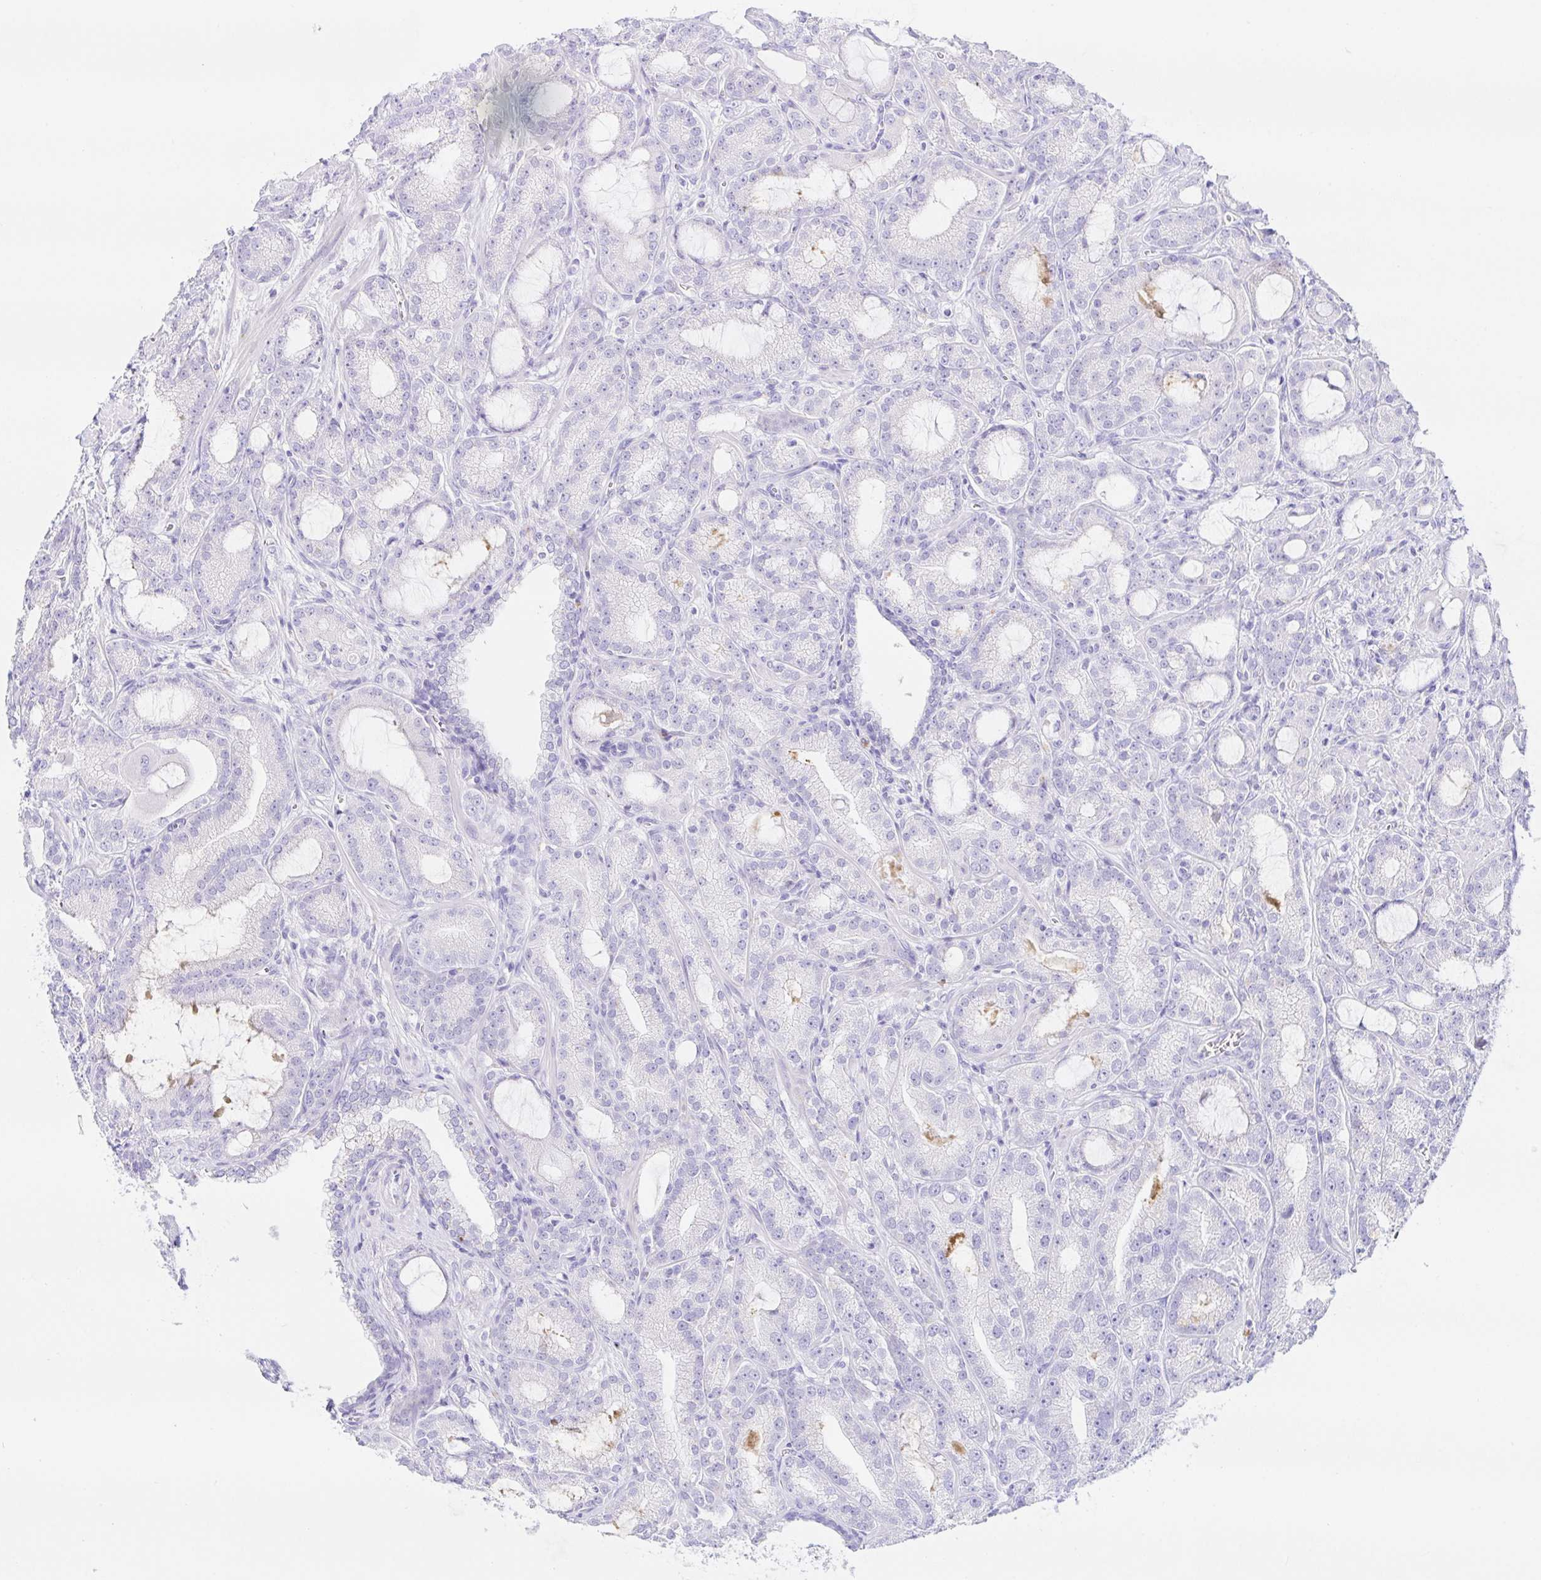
{"staining": {"intensity": "negative", "quantity": "none", "location": "none"}, "tissue": "prostate cancer", "cell_type": "Tumor cells", "image_type": "cancer", "snomed": [{"axis": "morphology", "description": "Adenocarcinoma, High grade"}, {"axis": "topography", "description": "Prostate"}], "caption": "DAB (3,3'-diaminobenzidine) immunohistochemical staining of human adenocarcinoma (high-grade) (prostate) demonstrates no significant positivity in tumor cells. (DAB IHC, high magnification).", "gene": "PAX8", "patient": {"sex": "male", "age": 65}}